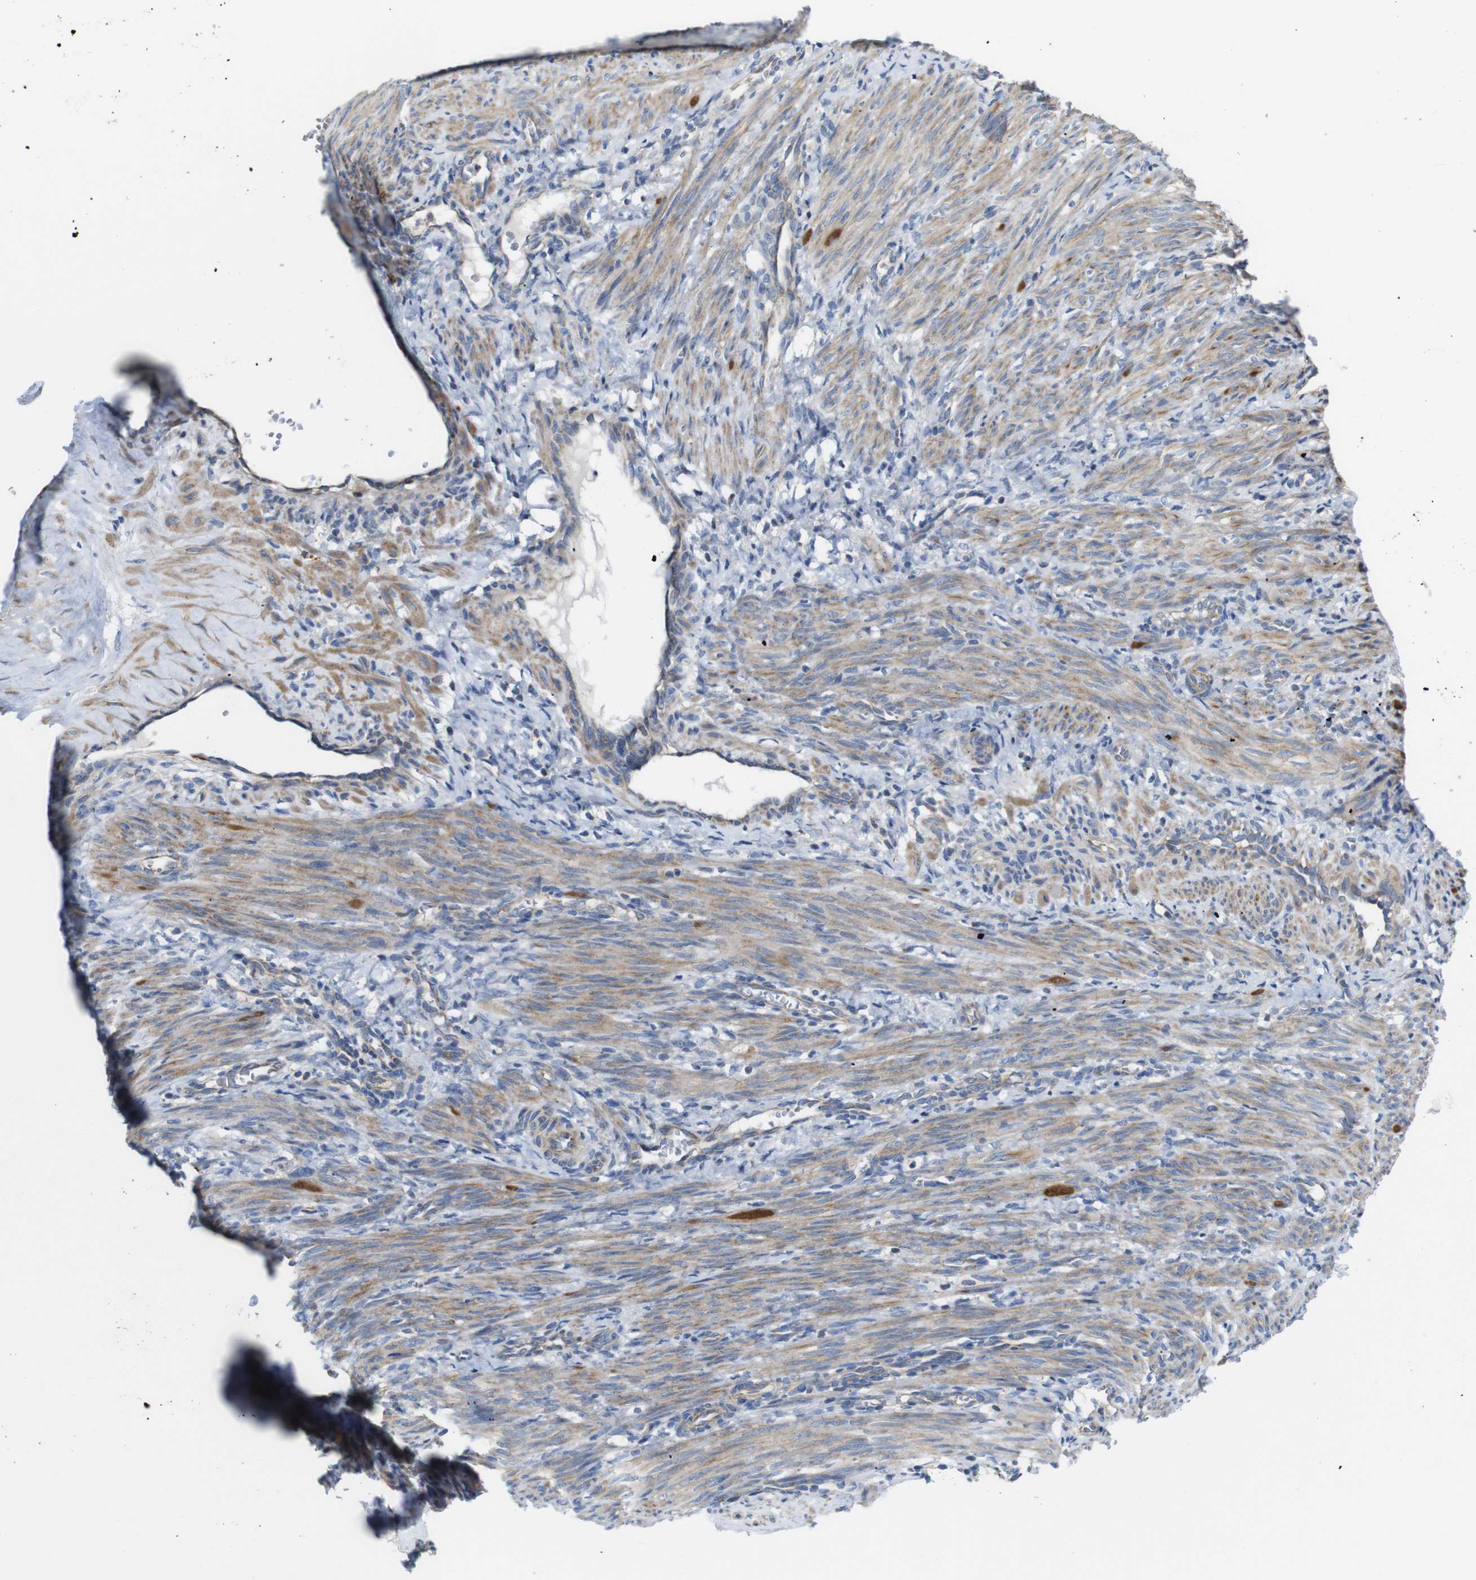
{"staining": {"intensity": "moderate", "quantity": ">75%", "location": "cytoplasmic/membranous"}, "tissue": "smooth muscle", "cell_type": "Smooth muscle cells", "image_type": "normal", "snomed": [{"axis": "morphology", "description": "Normal tissue, NOS"}, {"axis": "topography", "description": "Endometrium"}], "caption": "Brown immunohistochemical staining in normal smooth muscle displays moderate cytoplasmic/membranous expression in approximately >75% of smooth muscle cells.", "gene": "PDCD1LG2", "patient": {"sex": "female", "age": 33}}